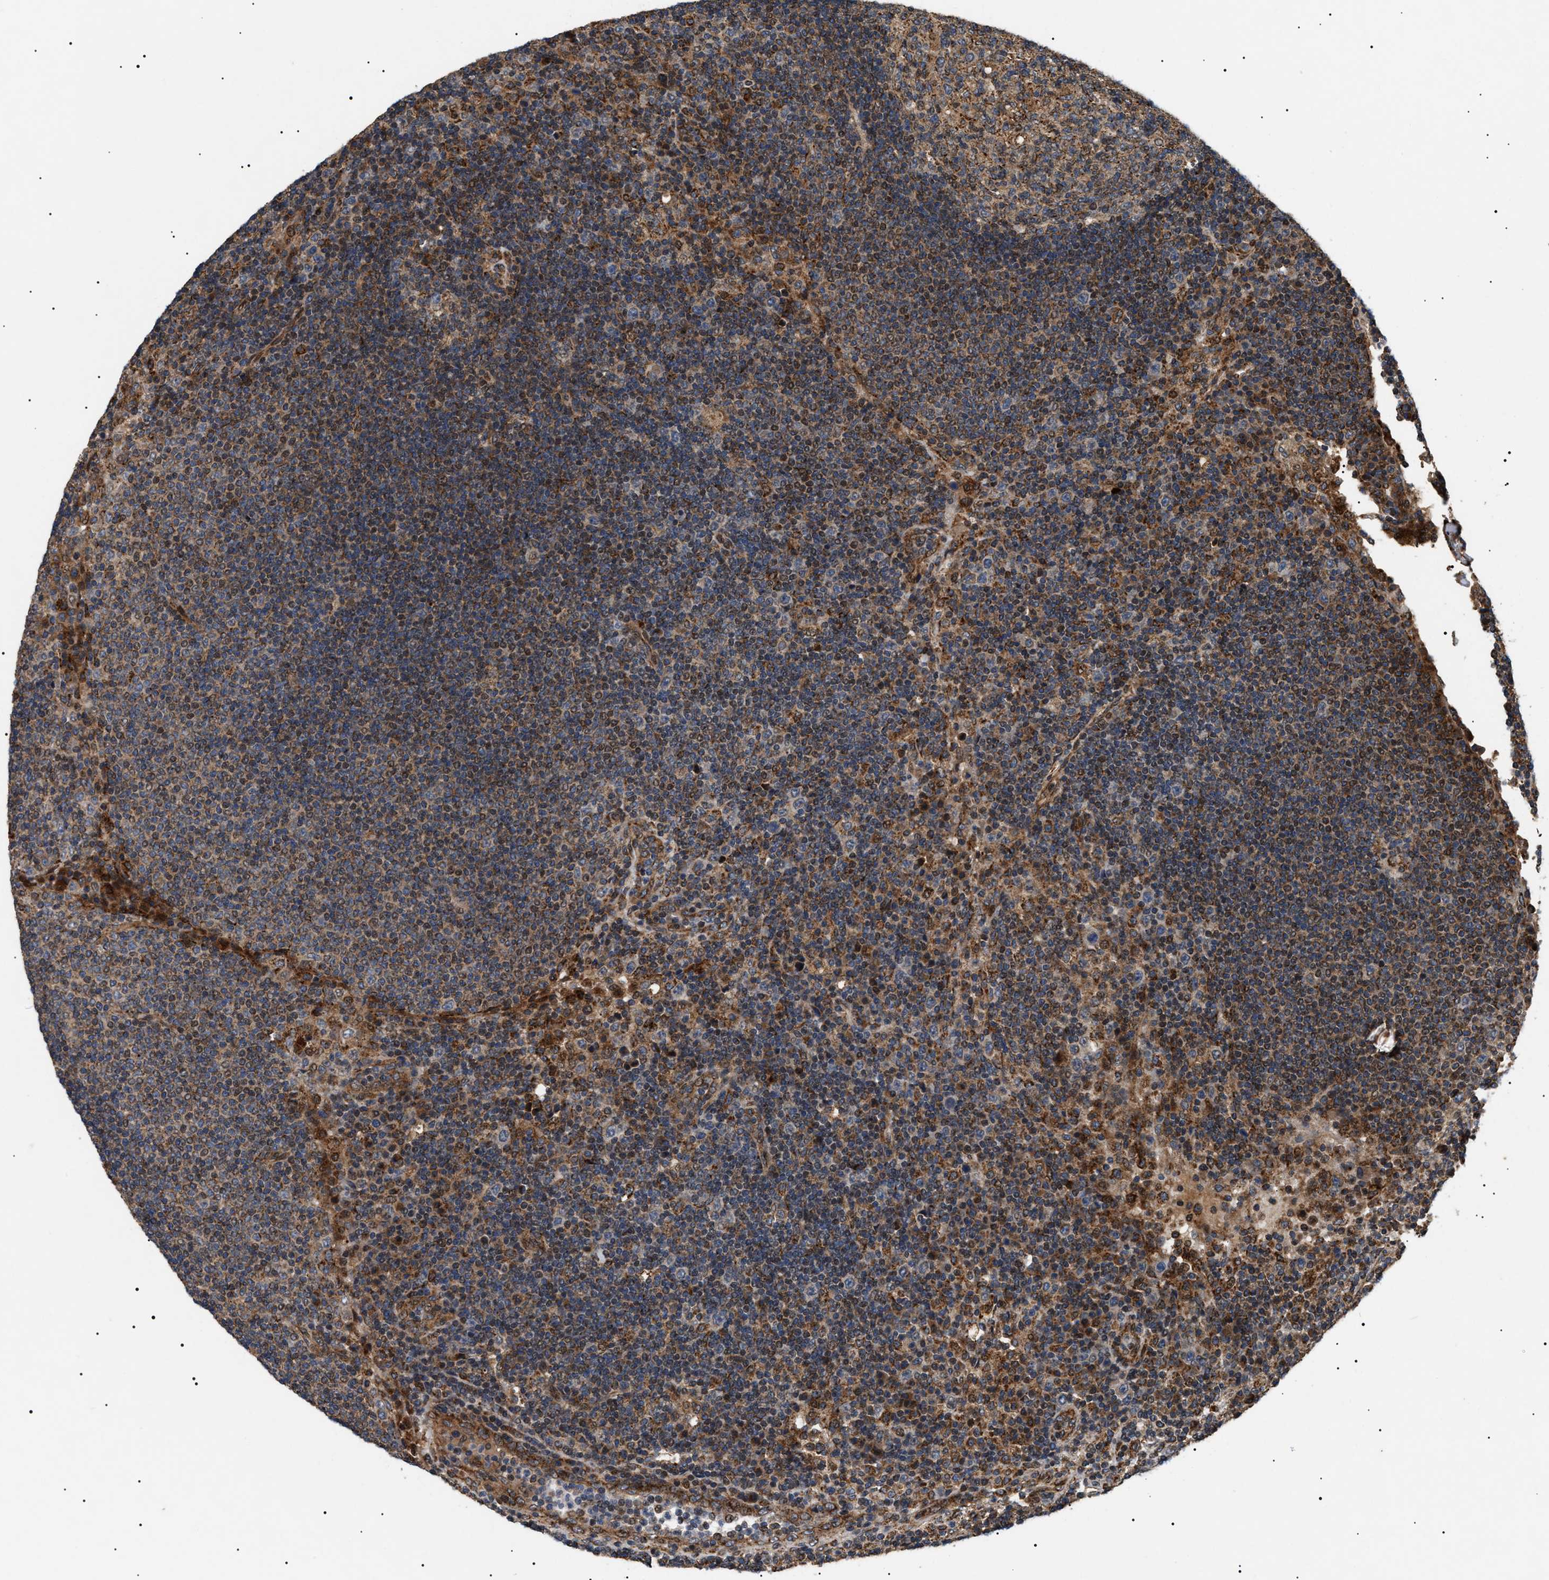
{"staining": {"intensity": "moderate", "quantity": ">75%", "location": "cytoplasmic/membranous"}, "tissue": "lymph node", "cell_type": "Germinal center cells", "image_type": "normal", "snomed": [{"axis": "morphology", "description": "Normal tissue, NOS"}, {"axis": "topography", "description": "Lymph node"}], "caption": "This is a micrograph of immunohistochemistry staining of normal lymph node, which shows moderate positivity in the cytoplasmic/membranous of germinal center cells.", "gene": "ZBTB26", "patient": {"sex": "female", "age": 53}}